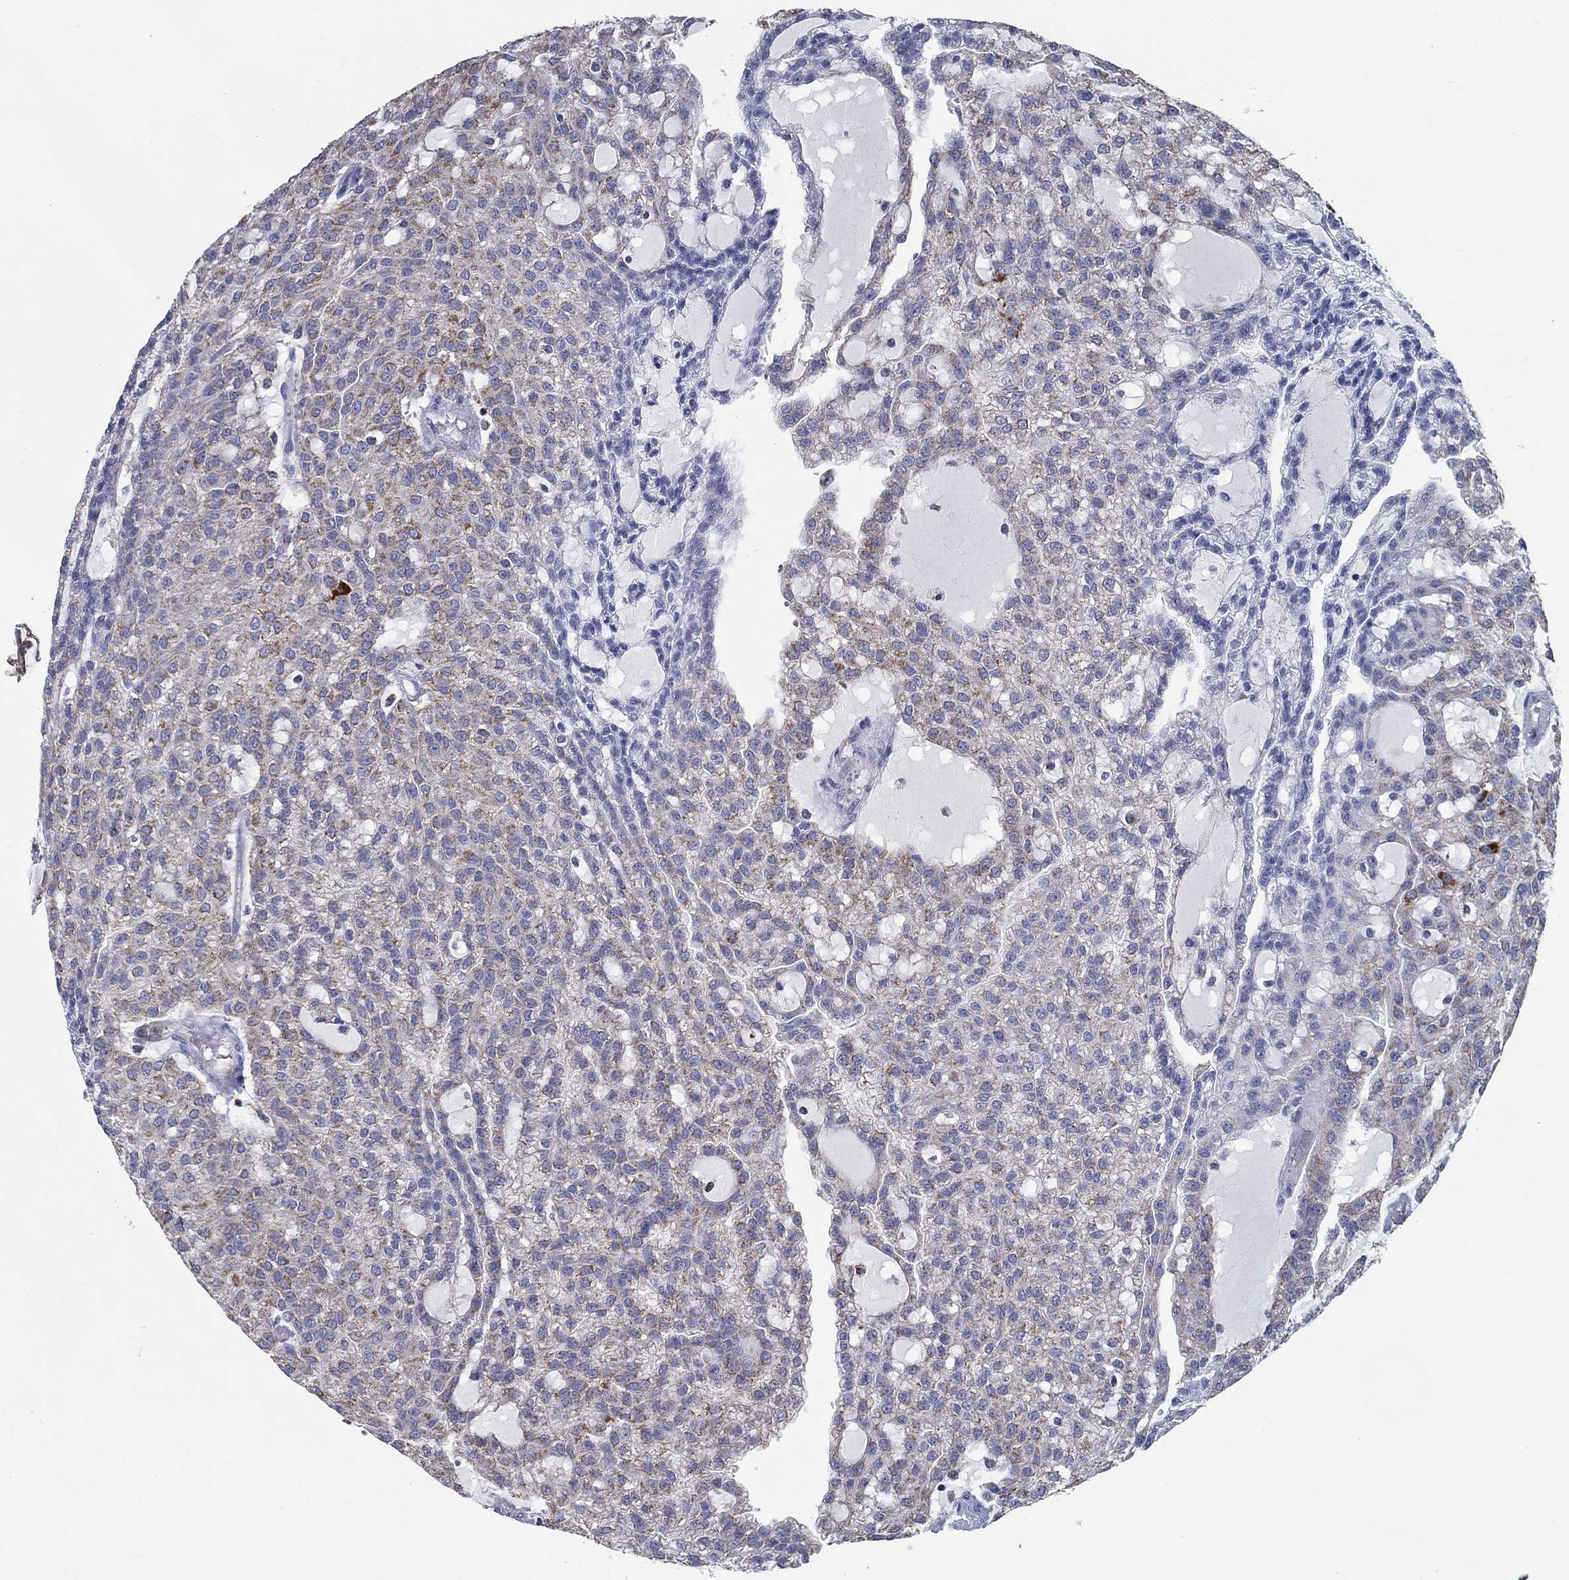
{"staining": {"intensity": "weak", "quantity": ">75%", "location": "cytoplasmic/membranous"}, "tissue": "renal cancer", "cell_type": "Tumor cells", "image_type": "cancer", "snomed": [{"axis": "morphology", "description": "Adenocarcinoma, NOS"}, {"axis": "topography", "description": "Kidney"}], "caption": "Weak cytoplasmic/membranous expression is seen in about >75% of tumor cells in adenocarcinoma (renal). The protein is stained brown, and the nuclei are stained in blue (DAB IHC with brightfield microscopy, high magnification).", "gene": "NDUFA4L2", "patient": {"sex": "male", "age": 63}}